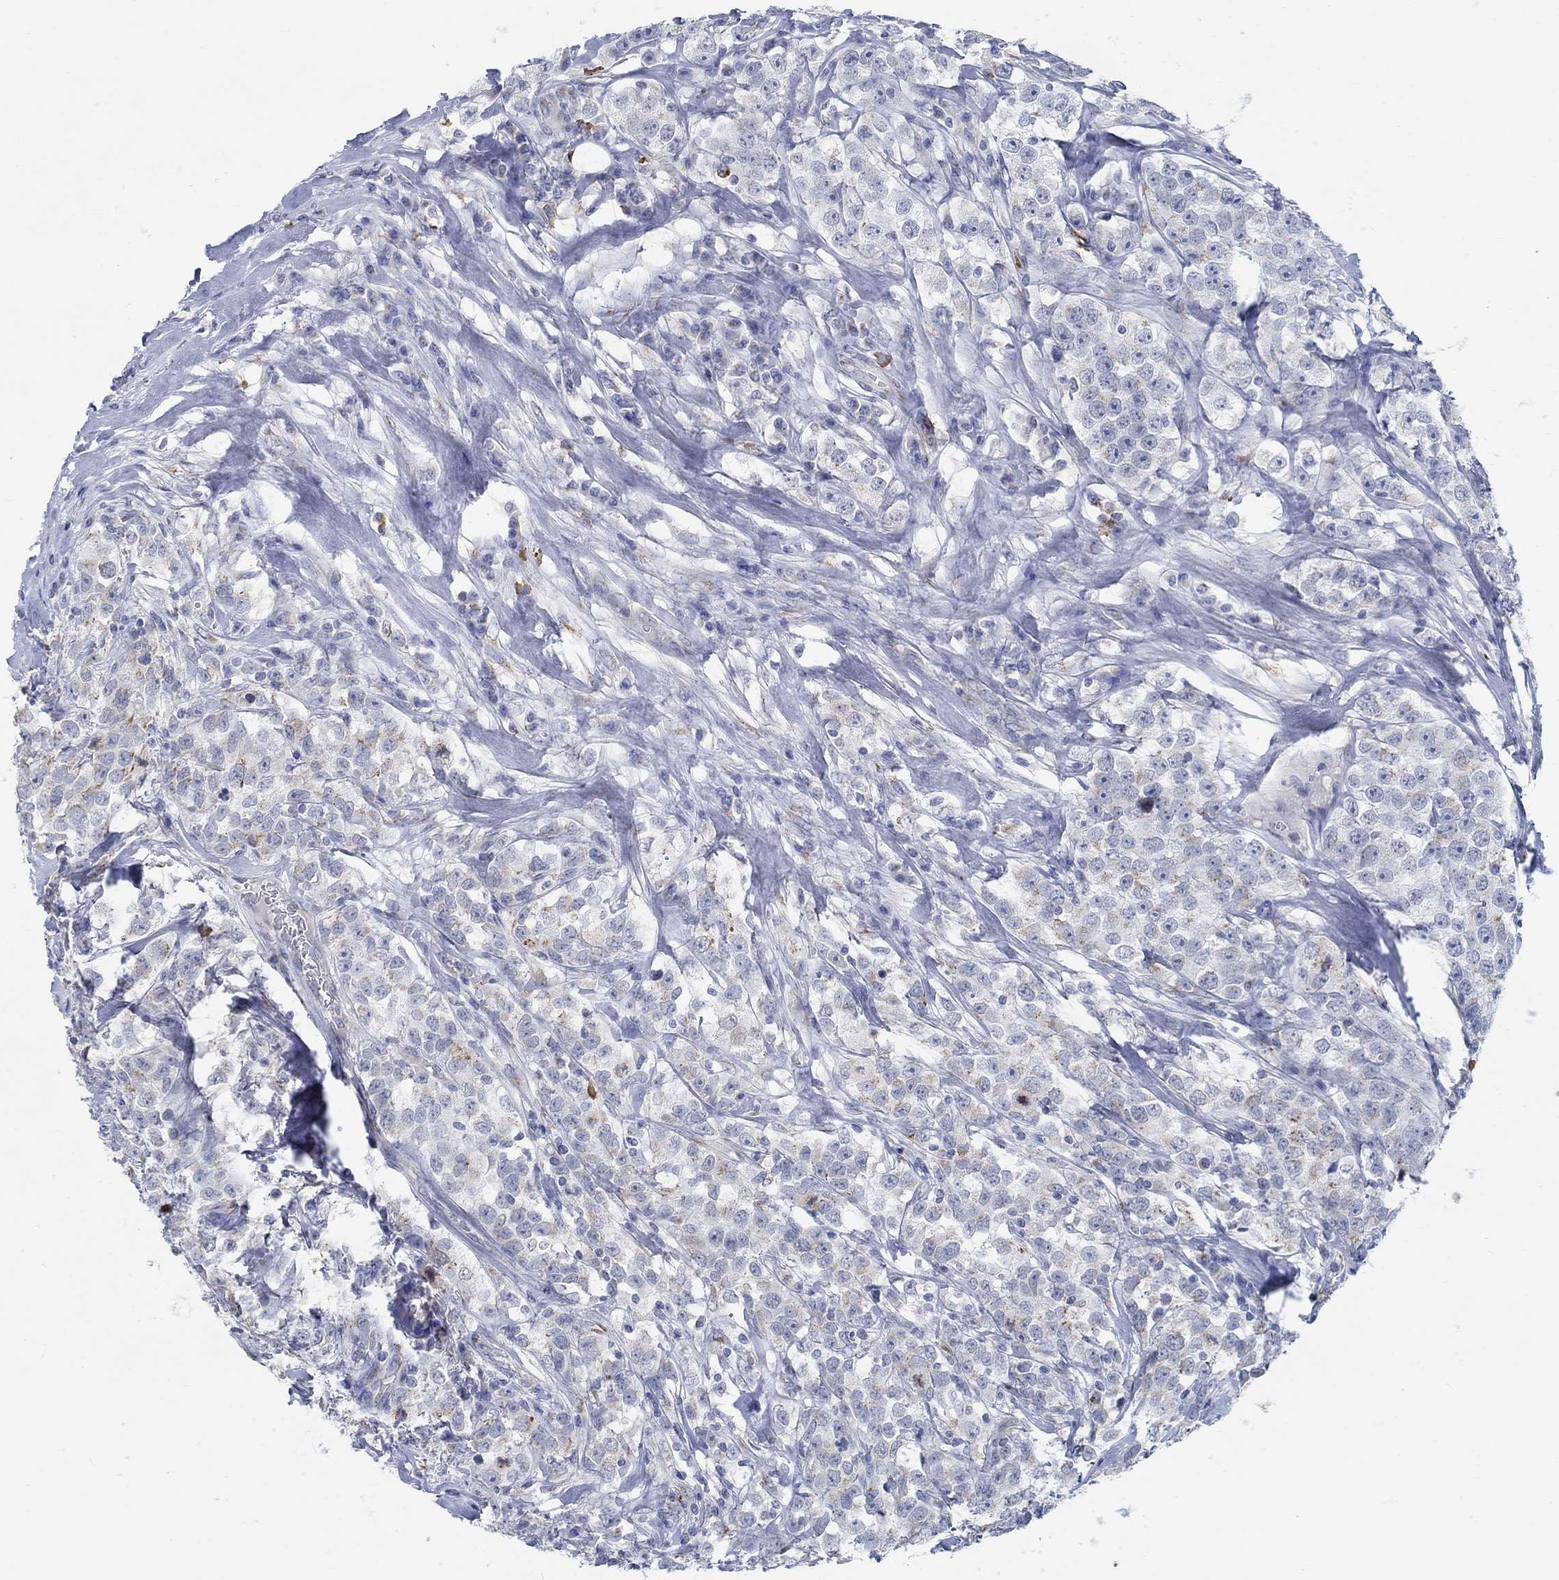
{"staining": {"intensity": "weak", "quantity": "<25%", "location": "cytoplasmic/membranous"}, "tissue": "testis cancer", "cell_type": "Tumor cells", "image_type": "cancer", "snomed": [{"axis": "morphology", "description": "Seminoma, NOS"}, {"axis": "topography", "description": "Testis"}], "caption": "DAB (3,3'-diaminobenzidine) immunohistochemical staining of testis cancer exhibits no significant expression in tumor cells.", "gene": "TEKT4", "patient": {"sex": "male", "age": 59}}